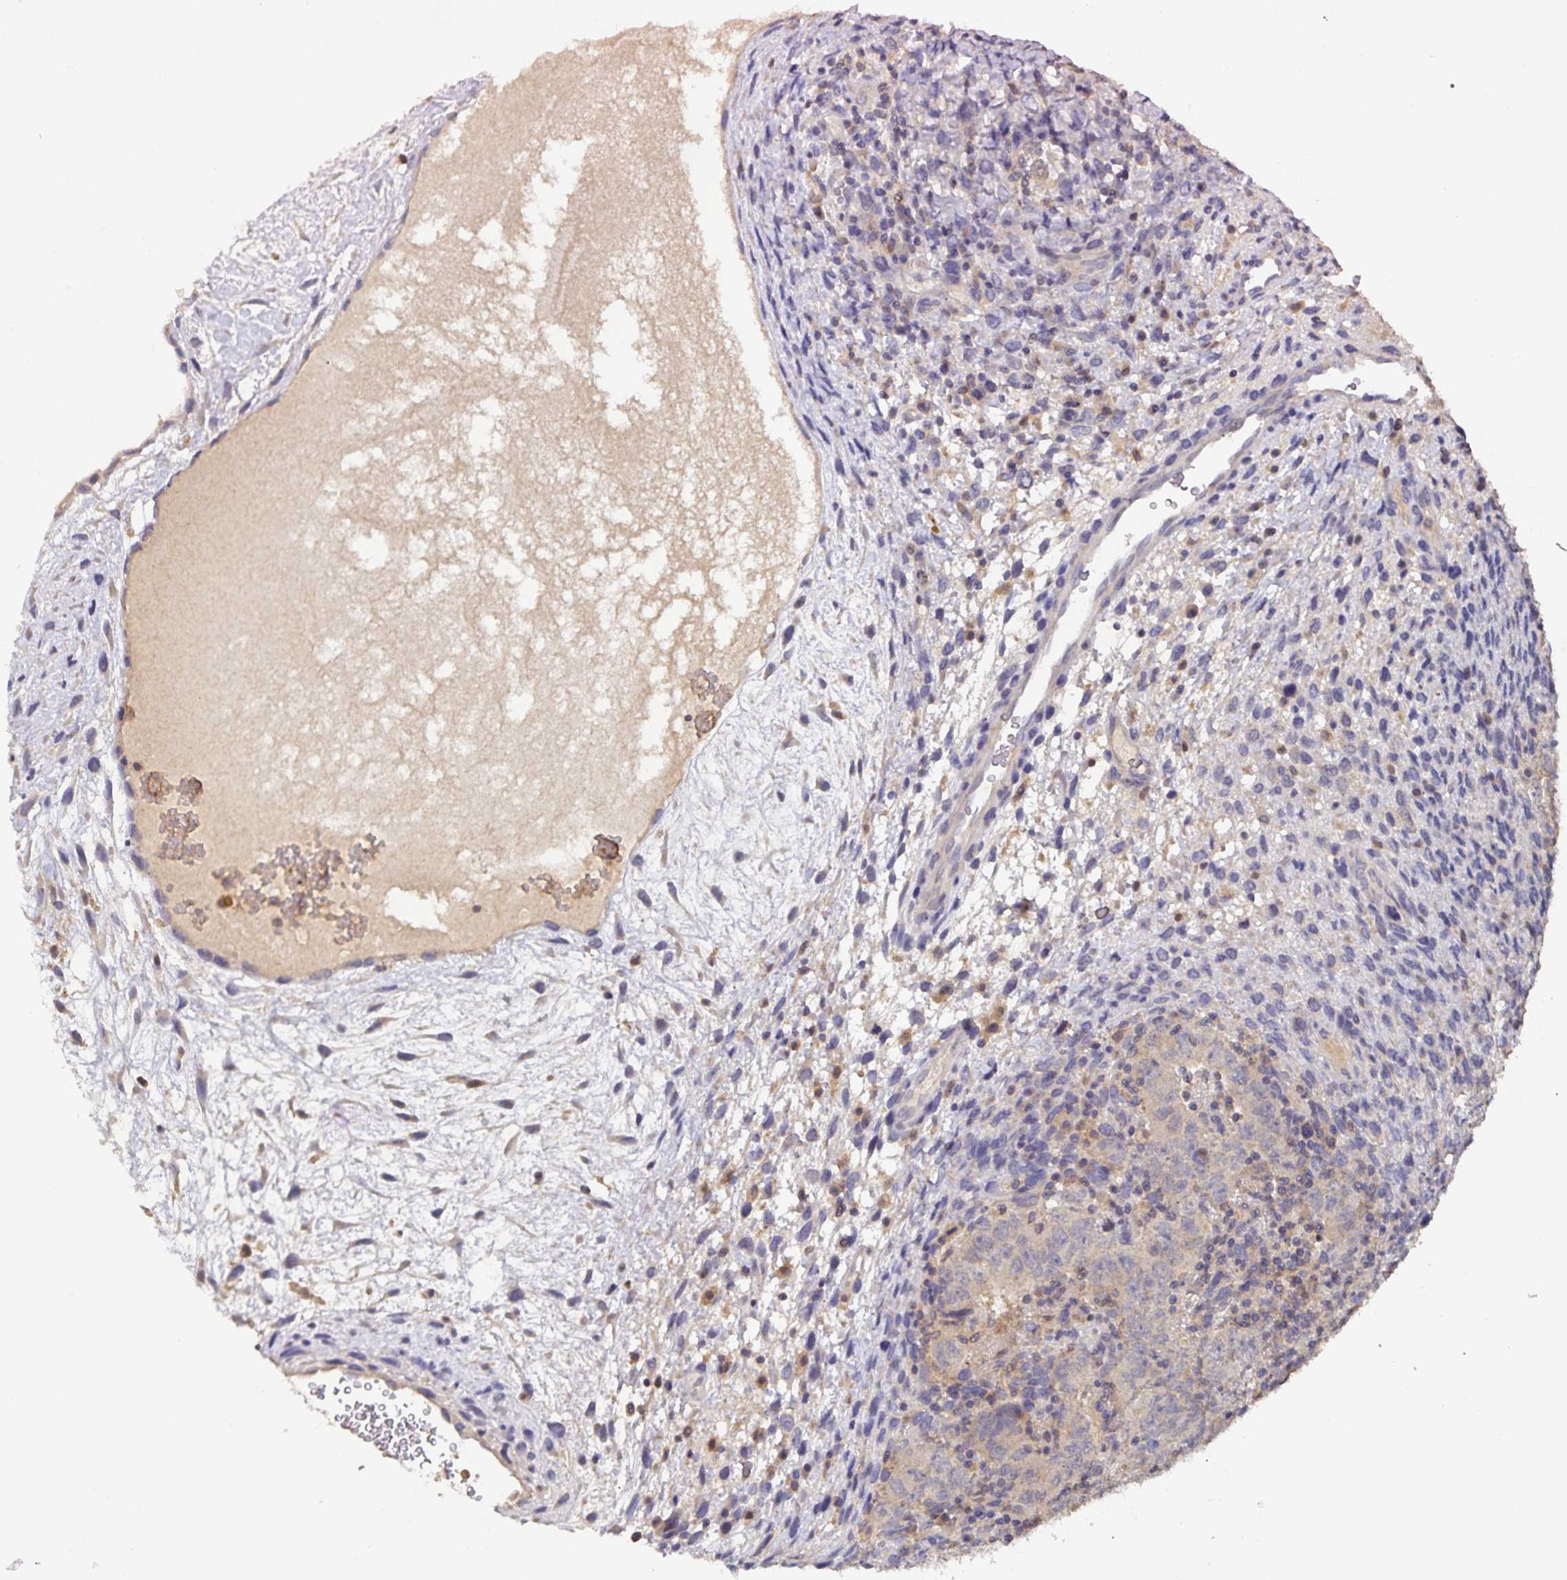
{"staining": {"intensity": "negative", "quantity": "none", "location": "none"}, "tissue": "testis cancer", "cell_type": "Tumor cells", "image_type": "cancer", "snomed": [{"axis": "morphology", "description": "Carcinoma, Embryonal, NOS"}, {"axis": "topography", "description": "Testis"}], "caption": "Testis cancer (embryonal carcinoma) was stained to show a protein in brown. There is no significant expression in tumor cells.", "gene": "HEPN1", "patient": {"sex": "male", "age": 24}}